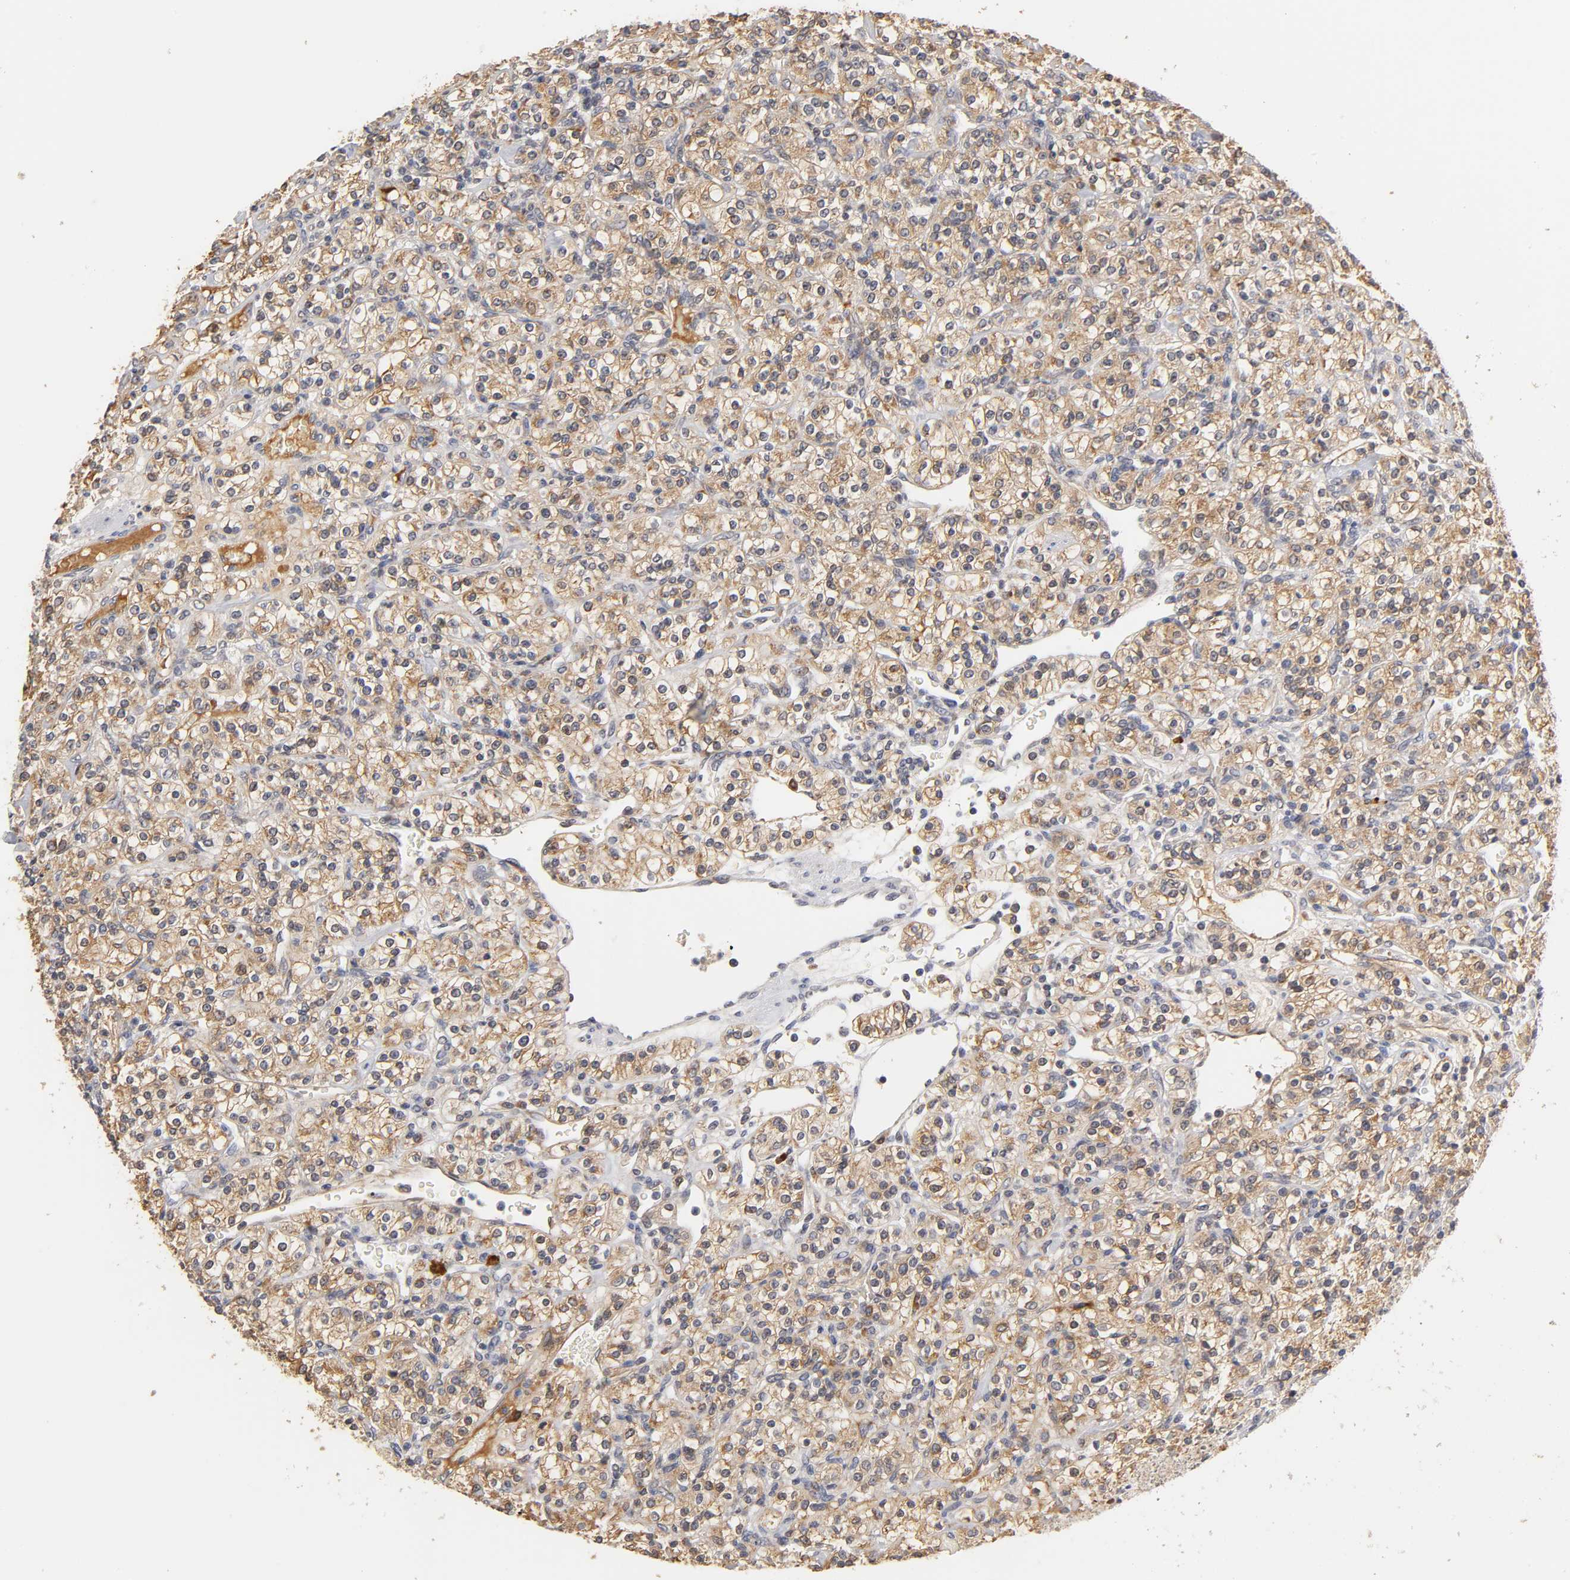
{"staining": {"intensity": "moderate", "quantity": ">75%", "location": "cytoplasmic/membranous"}, "tissue": "renal cancer", "cell_type": "Tumor cells", "image_type": "cancer", "snomed": [{"axis": "morphology", "description": "Adenocarcinoma, NOS"}, {"axis": "topography", "description": "Kidney"}], "caption": "IHC (DAB) staining of renal cancer (adenocarcinoma) demonstrates moderate cytoplasmic/membranous protein staining in approximately >75% of tumor cells.", "gene": "GSTZ1", "patient": {"sex": "male", "age": 77}}